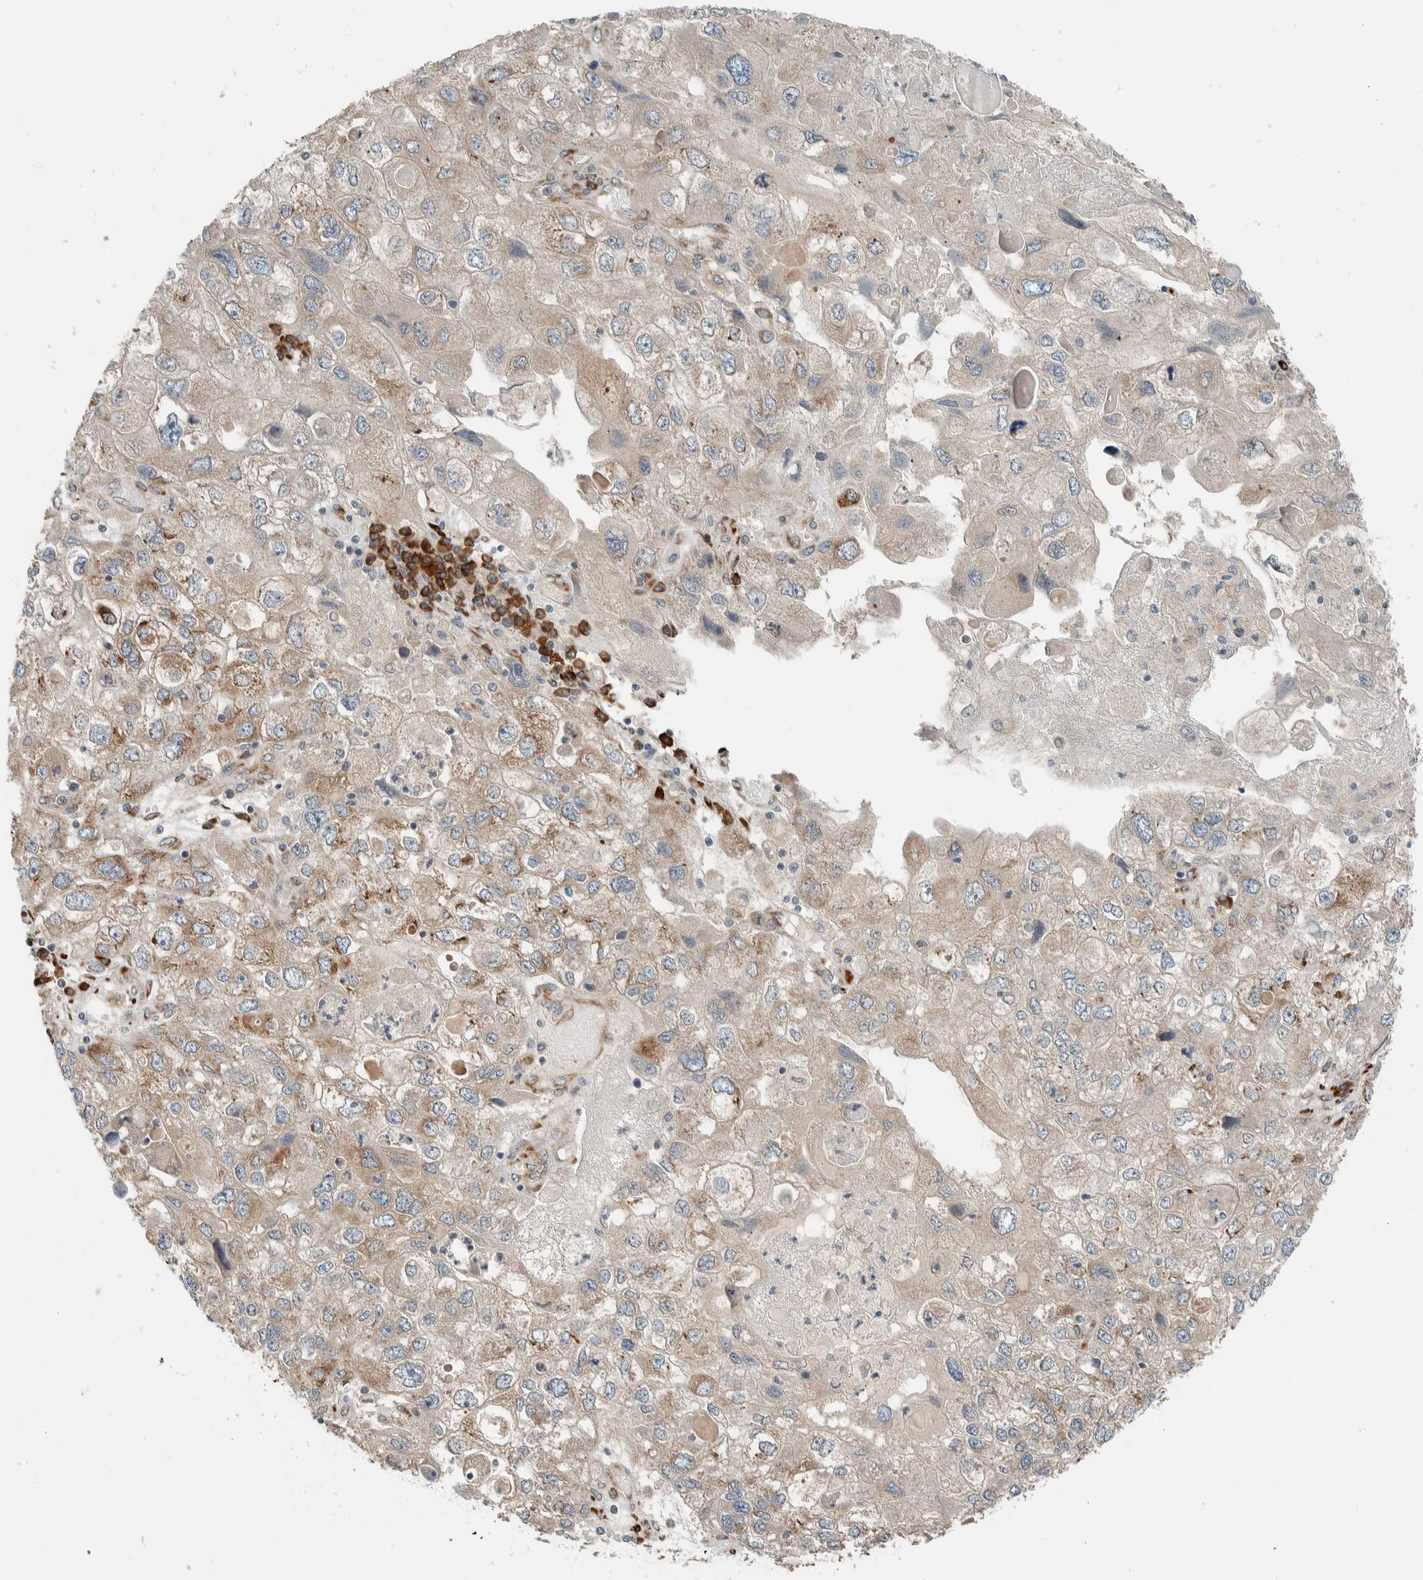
{"staining": {"intensity": "weak", "quantity": ">75%", "location": "cytoplasmic/membranous"}, "tissue": "endometrial cancer", "cell_type": "Tumor cells", "image_type": "cancer", "snomed": [{"axis": "morphology", "description": "Adenocarcinoma, NOS"}, {"axis": "topography", "description": "Endometrium"}], "caption": "IHC image of human endometrial adenocarcinoma stained for a protein (brown), which exhibits low levels of weak cytoplasmic/membranous expression in approximately >75% of tumor cells.", "gene": "CTBP2", "patient": {"sex": "female", "age": 49}}